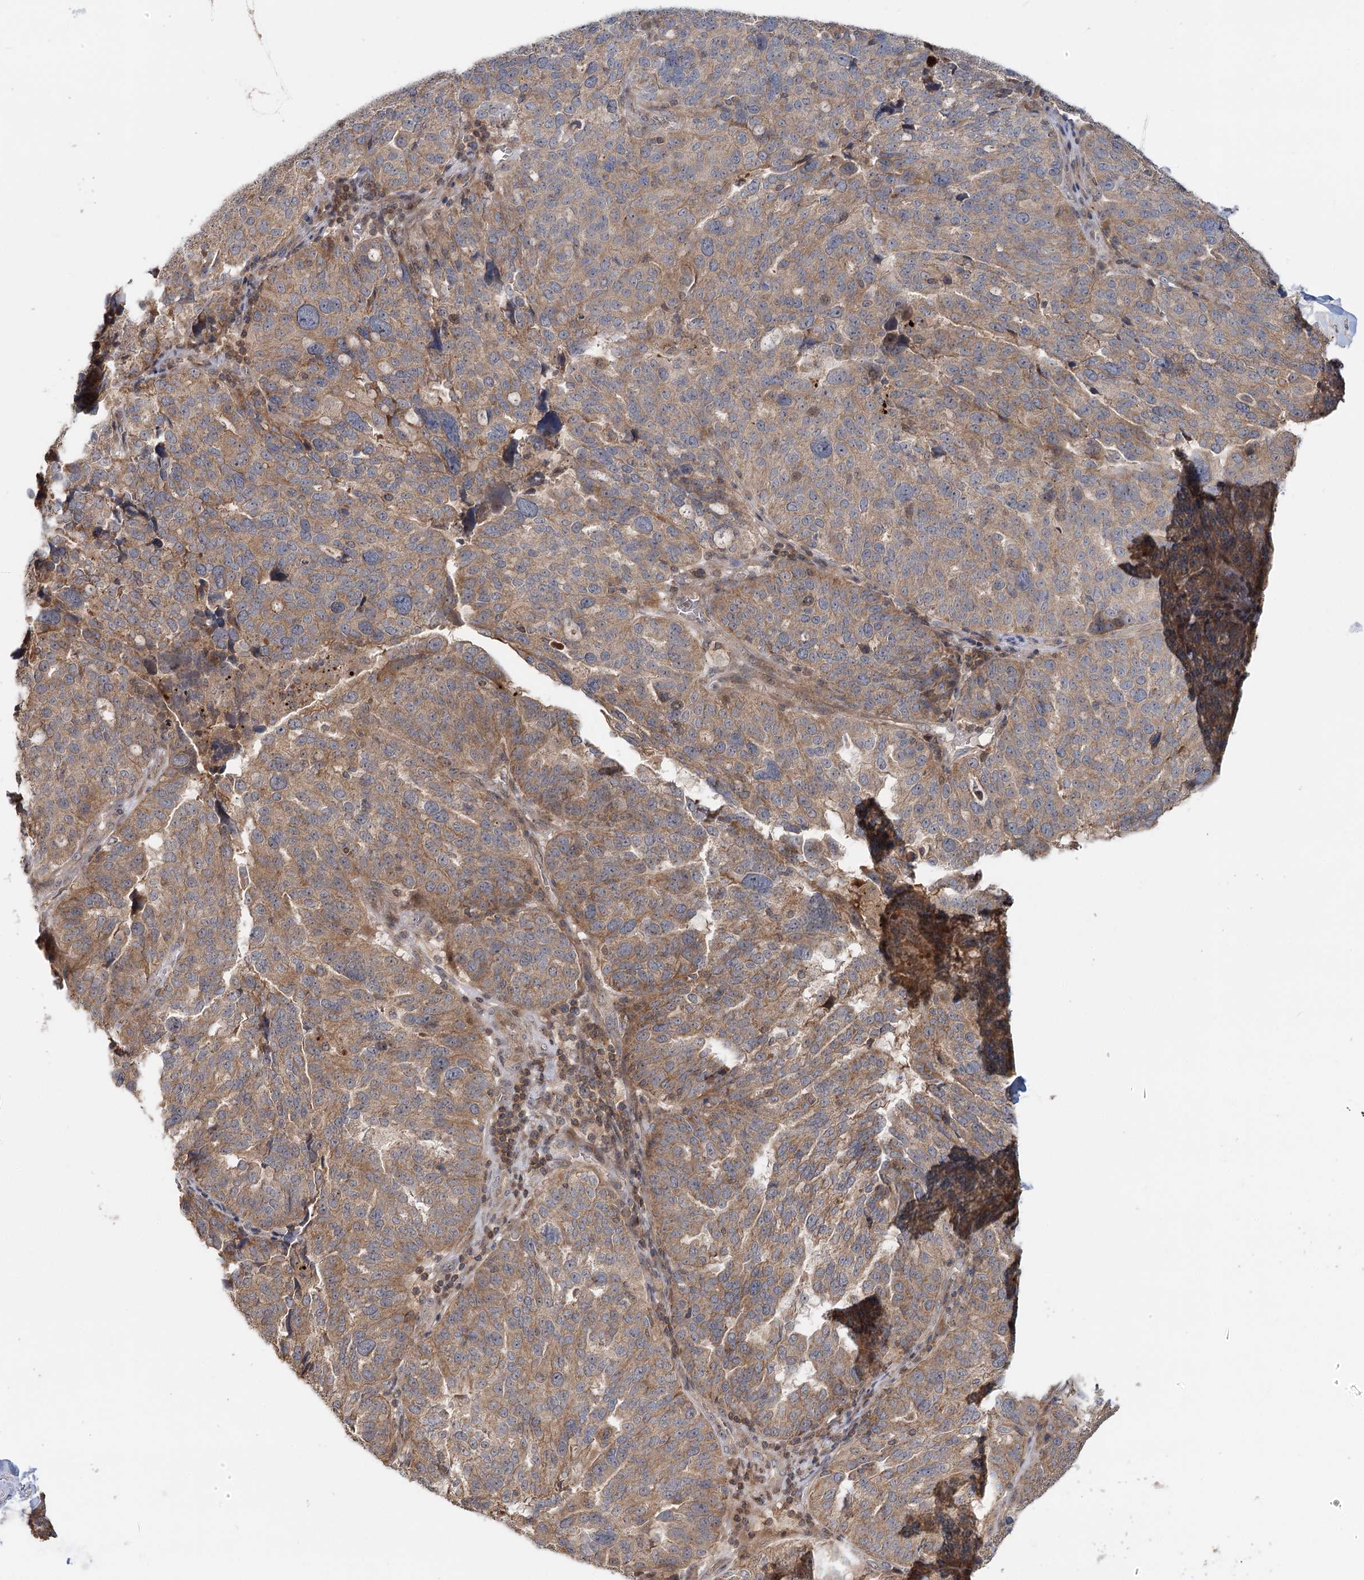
{"staining": {"intensity": "moderate", "quantity": ">75%", "location": "cytoplasmic/membranous"}, "tissue": "ovarian cancer", "cell_type": "Tumor cells", "image_type": "cancer", "snomed": [{"axis": "morphology", "description": "Cystadenocarcinoma, serous, NOS"}, {"axis": "topography", "description": "Ovary"}], "caption": "There is medium levels of moderate cytoplasmic/membranous expression in tumor cells of ovarian cancer, as demonstrated by immunohistochemical staining (brown color).", "gene": "RAPGEF6", "patient": {"sex": "female", "age": 59}}